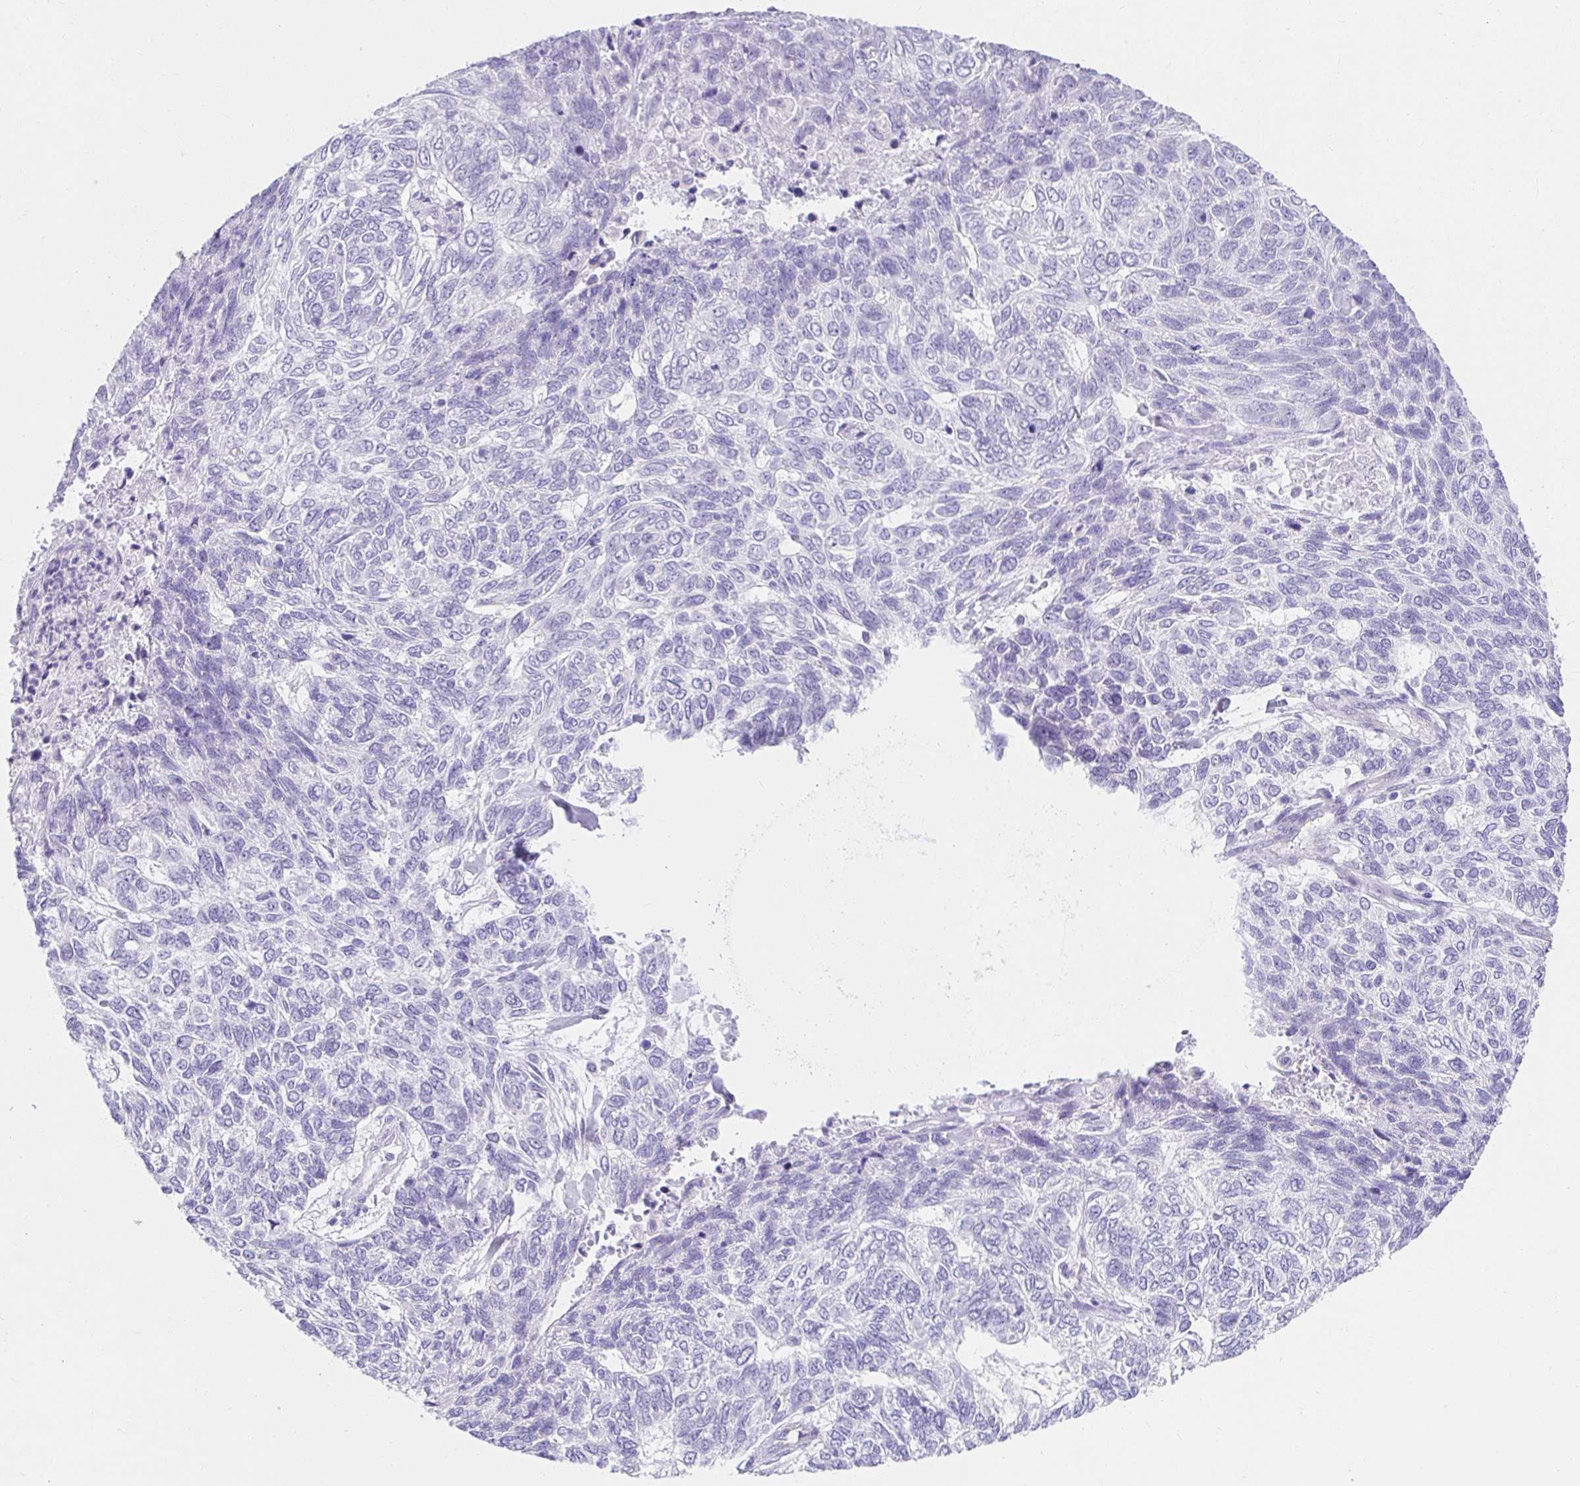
{"staining": {"intensity": "negative", "quantity": "none", "location": "none"}, "tissue": "skin cancer", "cell_type": "Tumor cells", "image_type": "cancer", "snomed": [{"axis": "morphology", "description": "Basal cell carcinoma"}, {"axis": "topography", "description": "Skin"}], "caption": "Histopathology image shows no significant protein positivity in tumor cells of skin basal cell carcinoma.", "gene": "VGLL1", "patient": {"sex": "female", "age": 65}}